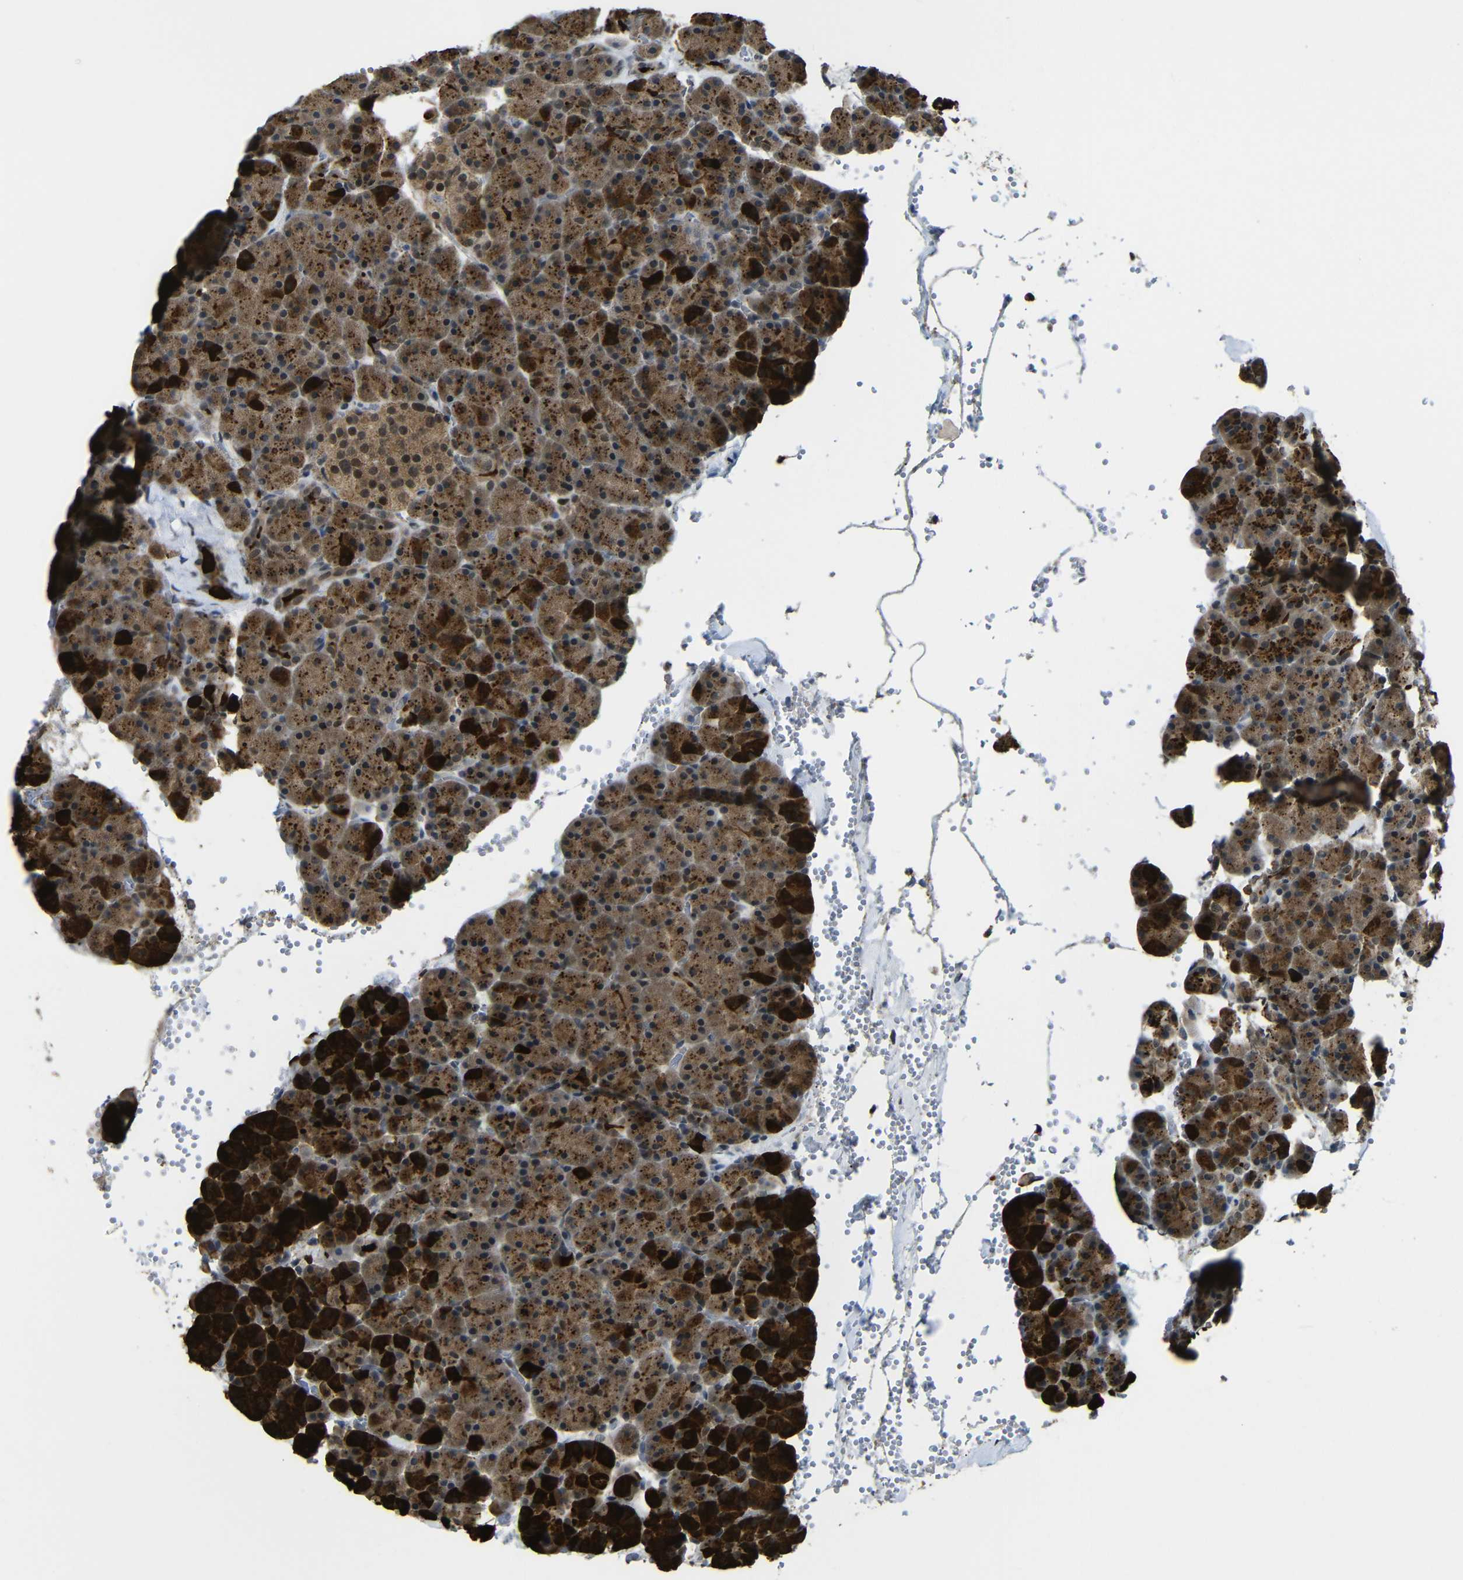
{"staining": {"intensity": "strong", "quantity": ">75%", "location": "cytoplasmic/membranous"}, "tissue": "pancreas", "cell_type": "Exocrine glandular cells", "image_type": "normal", "snomed": [{"axis": "morphology", "description": "Normal tissue, NOS"}, {"axis": "topography", "description": "Pancreas"}], "caption": "The photomicrograph exhibits a brown stain indicating the presence of a protein in the cytoplasmic/membranous of exocrine glandular cells in pancreas. (IHC, brightfield microscopy, high magnification).", "gene": "FAM172A", "patient": {"sex": "female", "age": 35}}